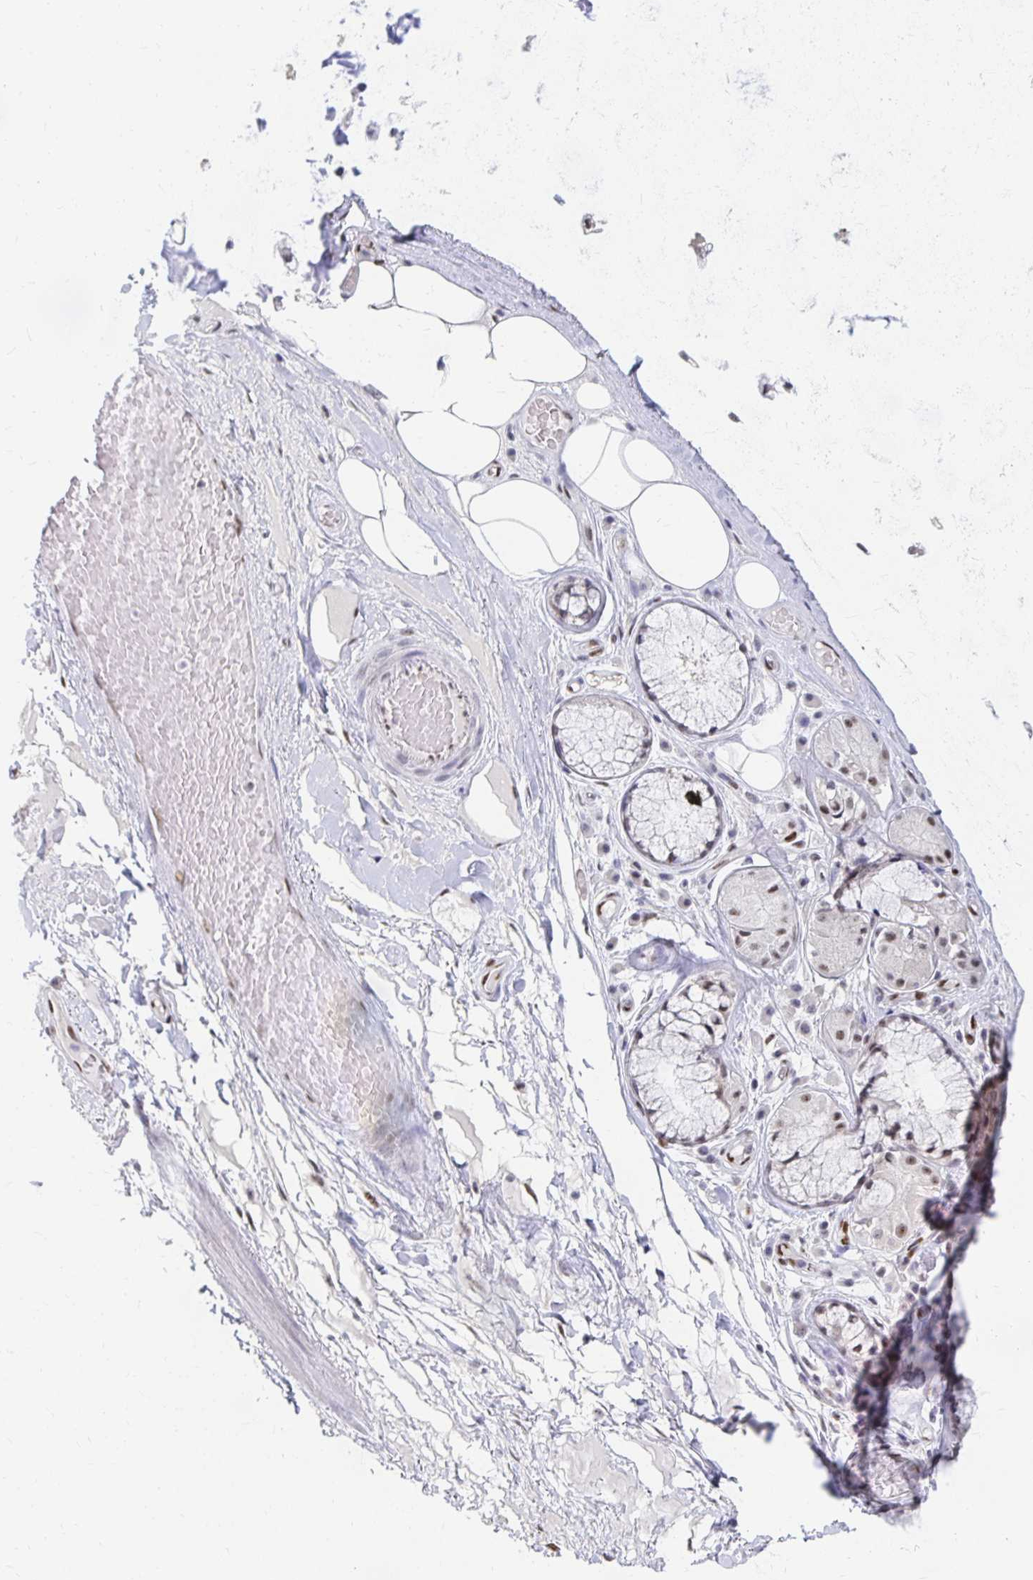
{"staining": {"intensity": "negative", "quantity": "none", "location": "none"}, "tissue": "adipose tissue", "cell_type": "Adipocytes", "image_type": "normal", "snomed": [{"axis": "morphology", "description": "Normal tissue, NOS"}, {"axis": "topography", "description": "Cartilage tissue"}, {"axis": "topography", "description": "Bronchus"}], "caption": "This is a micrograph of immunohistochemistry (IHC) staining of unremarkable adipose tissue, which shows no expression in adipocytes.", "gene": "CLIC3", "patient": {"sex": "male", "age": 64}}